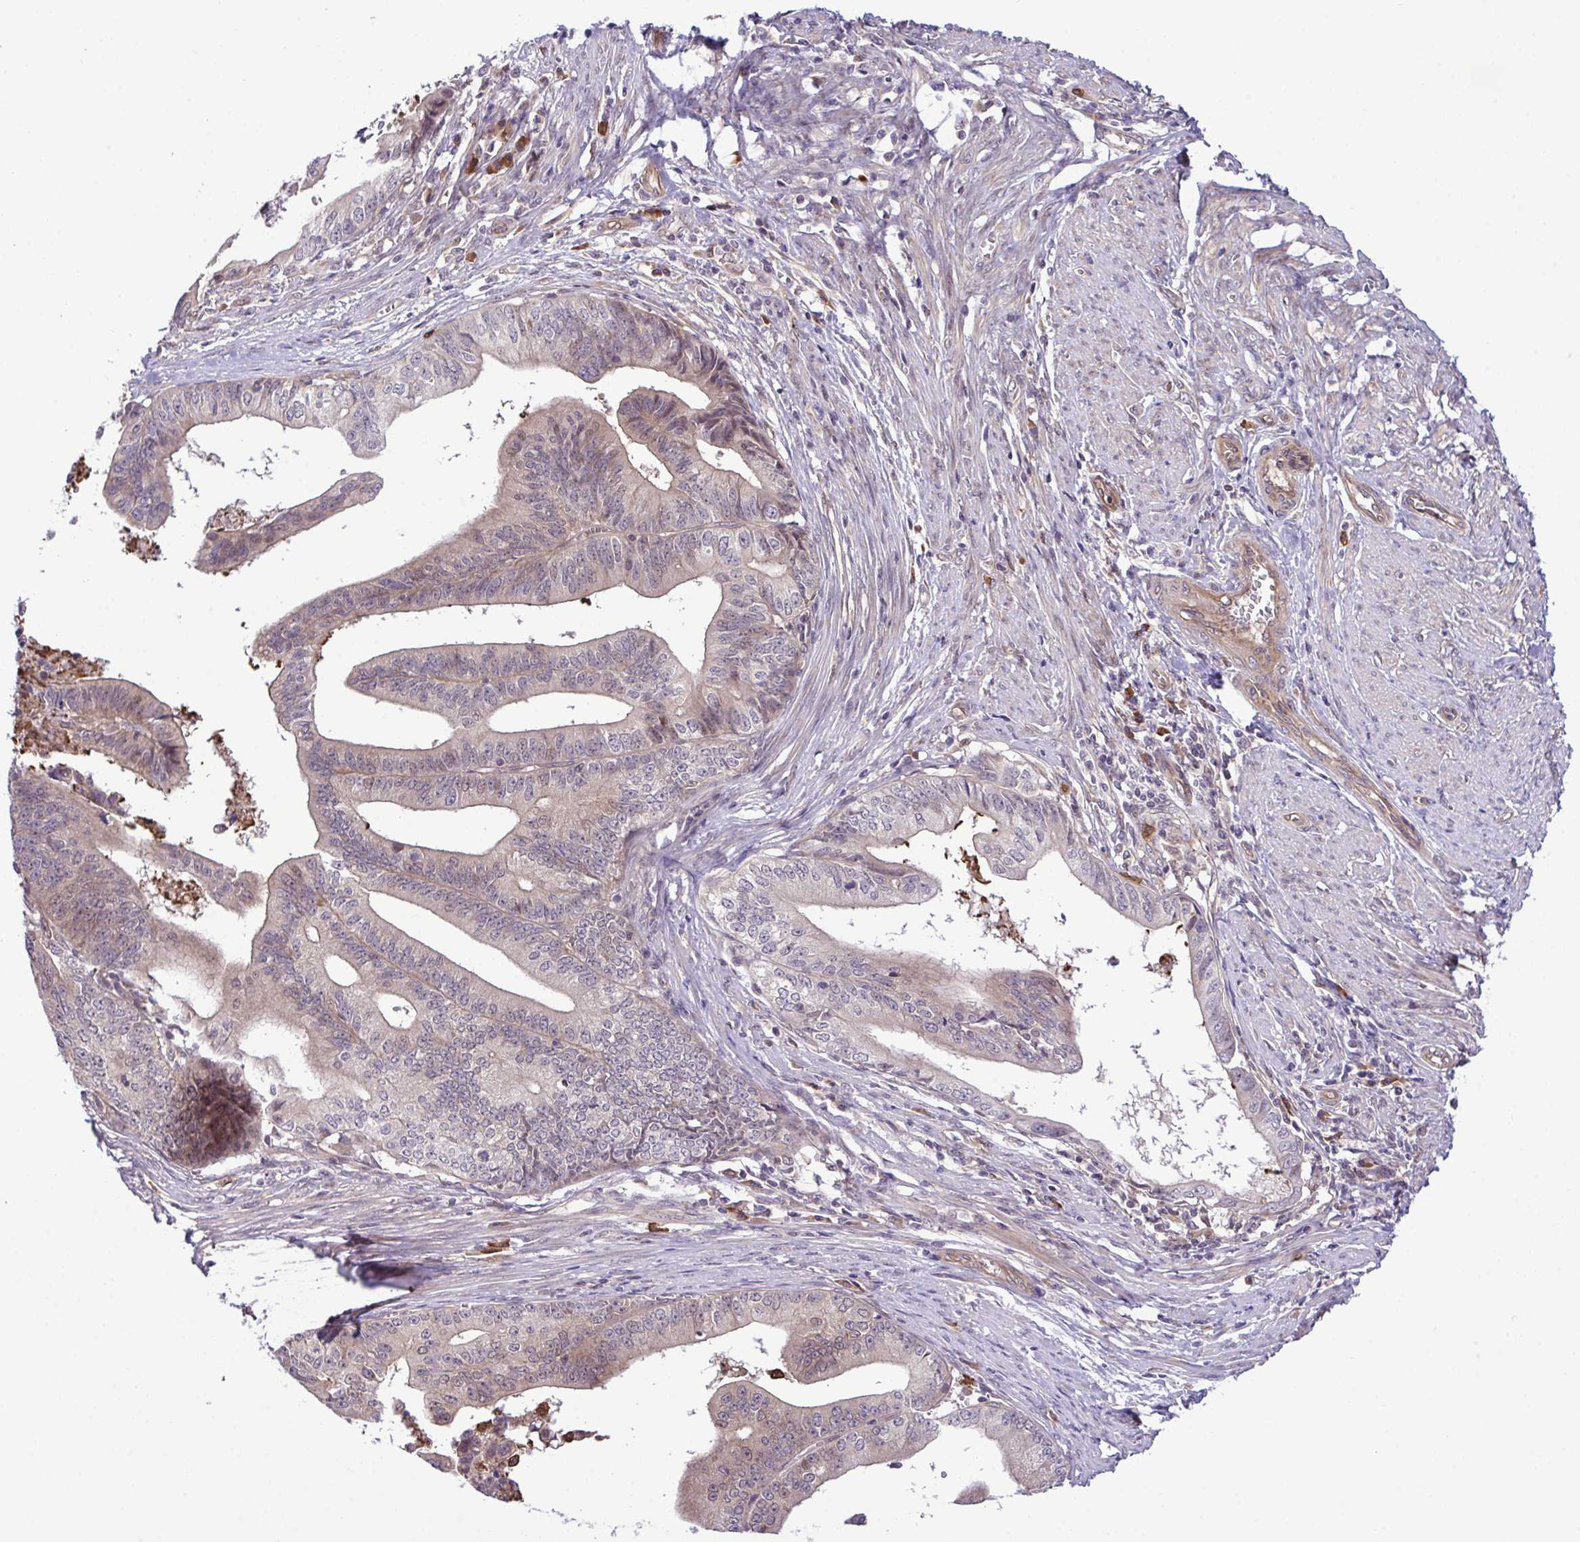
{"staining": {"intensity": "weak", "quantity": "<25%", "location": "cytoplasmic/membranous"}, "tissue": "endometrial cancer", "cell_type": "Tumor cells", "image_type": "cancer", "snomed": [{"axis": "morphology", "description": "Adenocarcinoma, NOS"}, {"axis": "topography", "description": "Endometrium"}], "caption": "Immunohistochemistry (IHC) photomicrograph of human endometrial cancer (adenocarcinoma) stained for a protein (brown), which reveals no expression in tumor cells.", "gene": "CMPK1", "patient": {"sex": "female", "age": 65}}